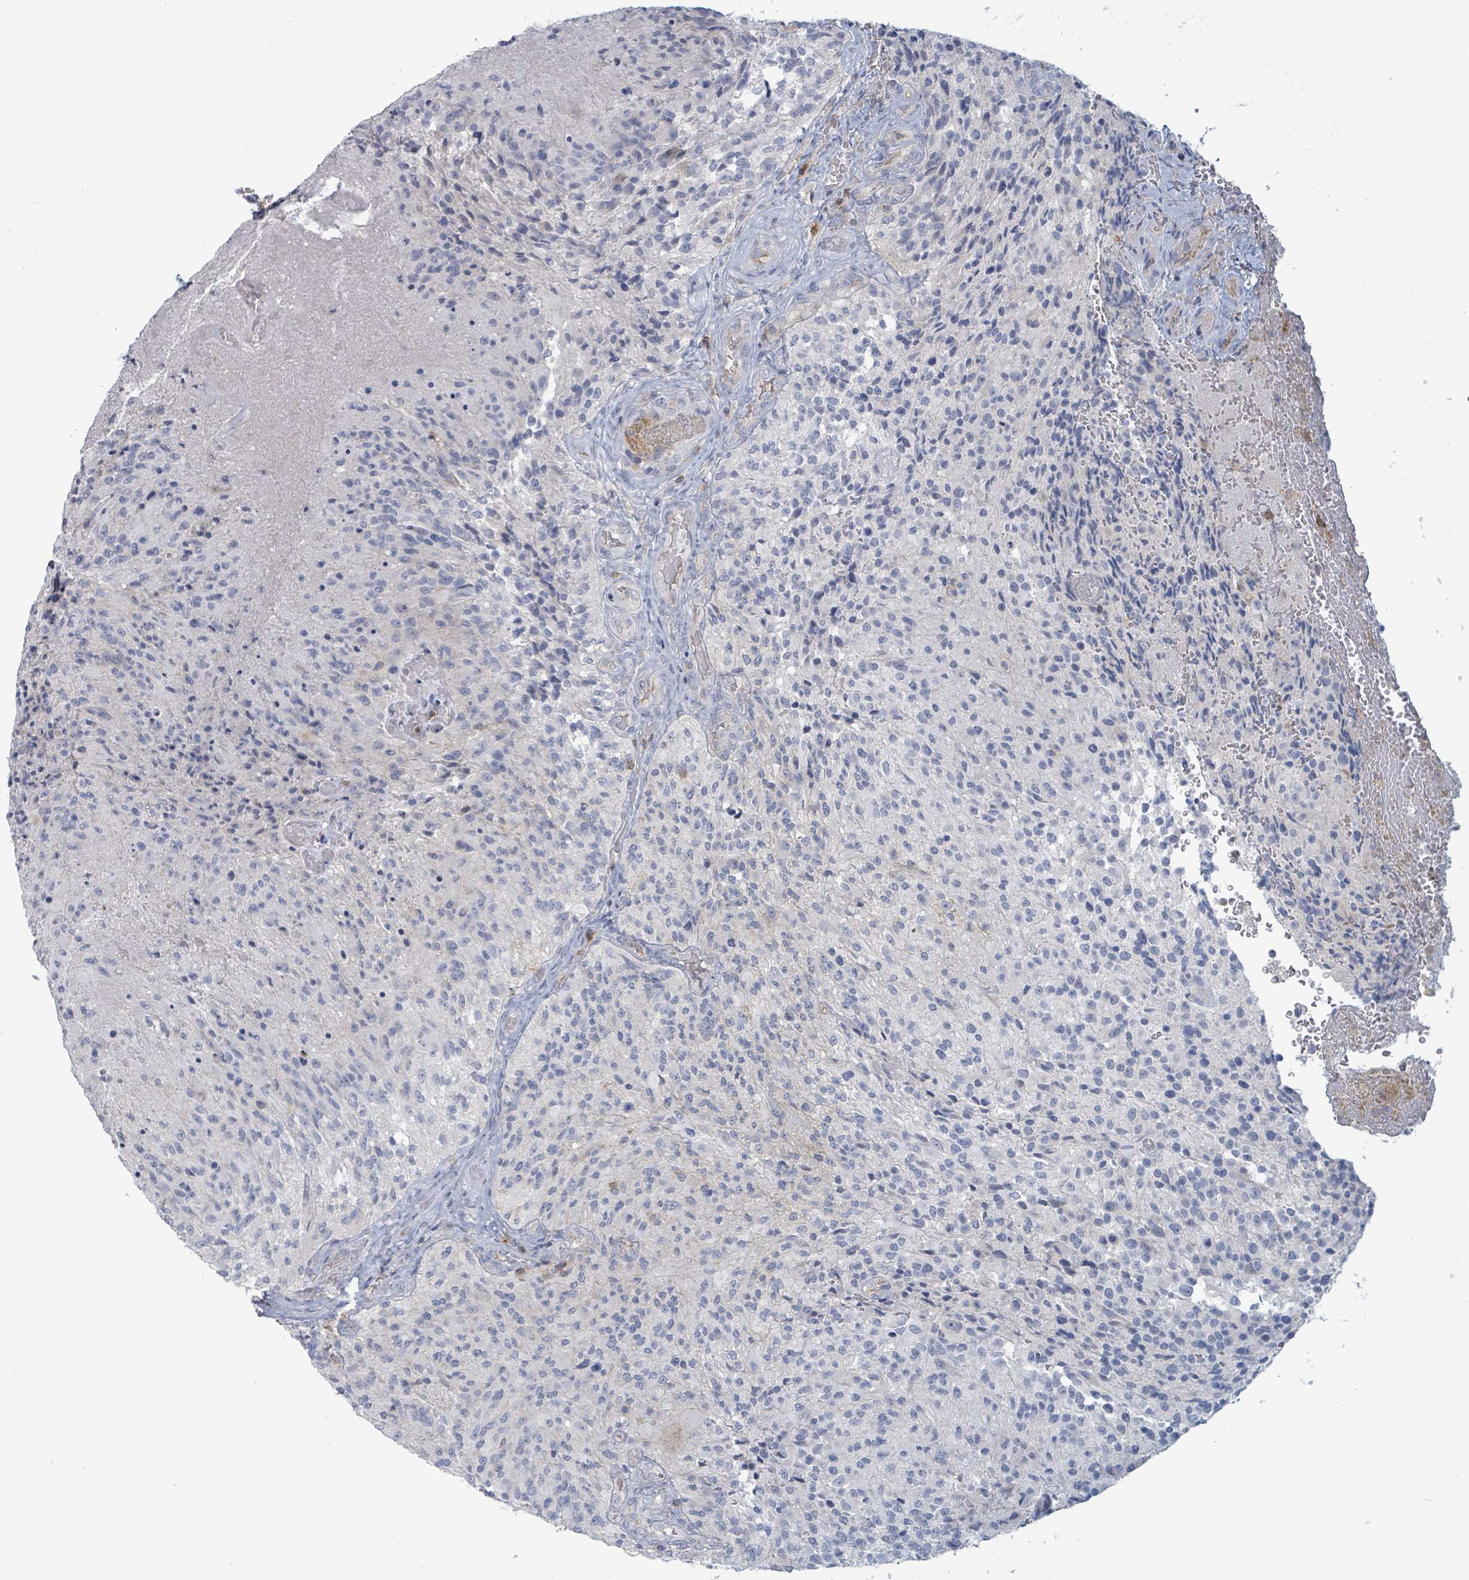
{"staining": {"intensity": "negative", "quantity": "none", "location": "none"}, "tissue": "glioma", "cell_type": "Tumor cells", "image_type": "cancer", "snomed": [{"axis": "morphology", "description": "Normal tissue, NOS"}, {"axis": "morphology", "description": "Glioma, malignant, High grade"}, {"axis": "topography", "description": "Cerebral cortex"}], "caption": "Tumor cells show no significant protein positivity in high-grade glioma (malignant). The staining is performed using DAB (3,3'-diaminobenzidine) brown chromogen with nuclei counter-stained in using hematoxylin.", "gene": "TNFRSF14", "patient": {"sex": "male", "age": 56}}